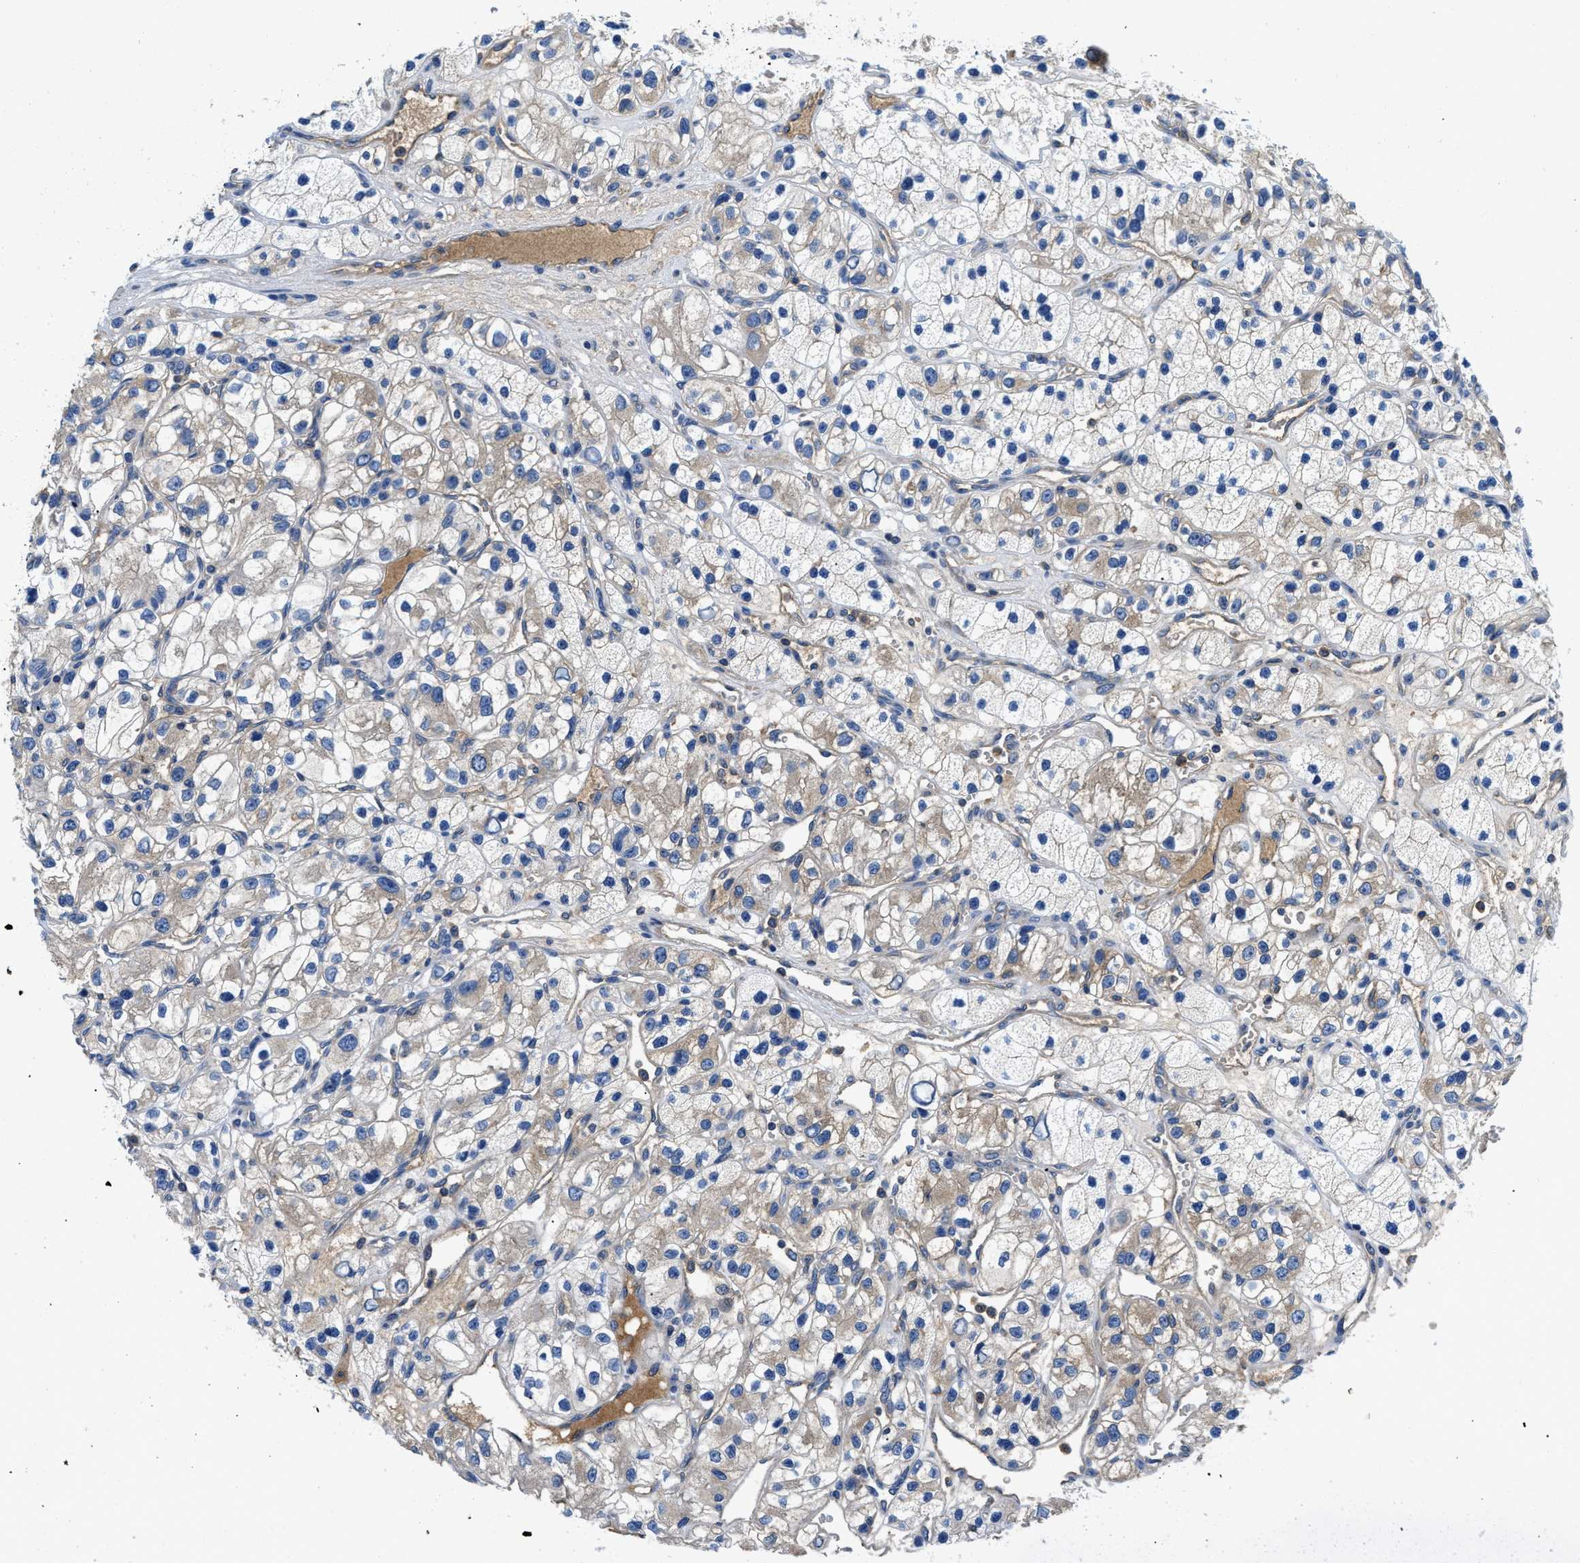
{"staining": {"intensity": "weak", "quantity": "<25%", "location": "cytoplasmic/membranous"}, "tissue": "renal cancer", "cell_type": "Tumor cells", "image_type": "cancer", "snomed": [{"axis": "morphology", "description": "Adenocarcinoma, NOS"}, {"axis": "topography", "description": "Kidney"}], "caption": "Human renal cancer stained for a protein using immunohistochemistry (IHC) shows no positivity in tumor cells.", "gene": "STAT2", "patient": {"sex": "female", "age": 57}}